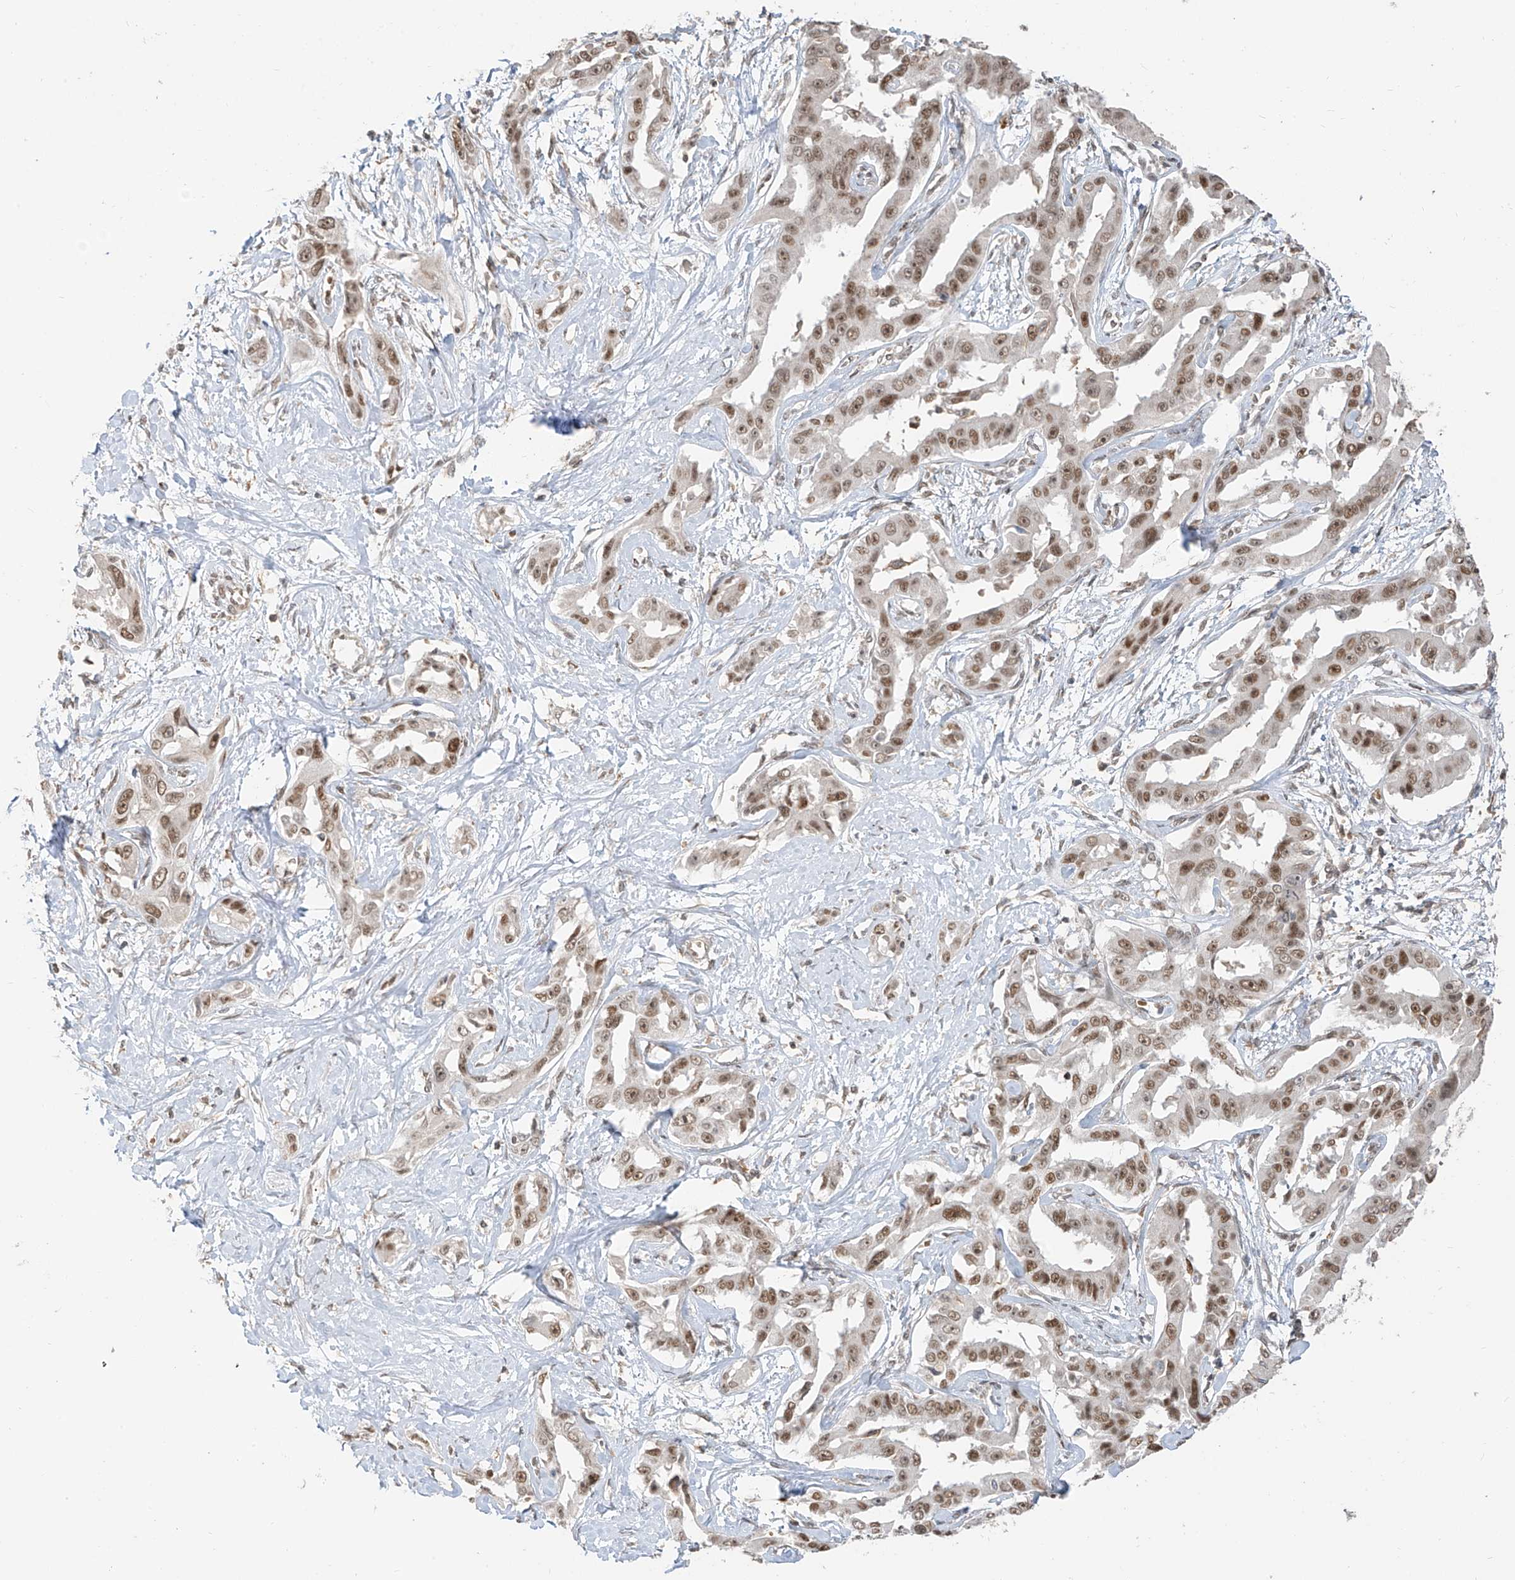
{"staining": {"intensity": "moderate", "quantity": ">75%", "location": "nuclear"}, "tissue": "liver cancer", "cell_type": "Tumor cells", "image_type": "cancer", "snomed": [{"axis": "morphology", "description": "Cholangiocarcinoma"}, {"axis": "topography", "description": "Liver"}], "caption": "An immunohistochemistry (IHC) micrograph of neoplastic tissue is shown. Protein staining in brown shows moderate nuclear positivity in liver cancer (cholangiocarcinoma) within tumor cells.", "gene": "ZMYM2", "patient": {"sex": "male", "age": 59}}